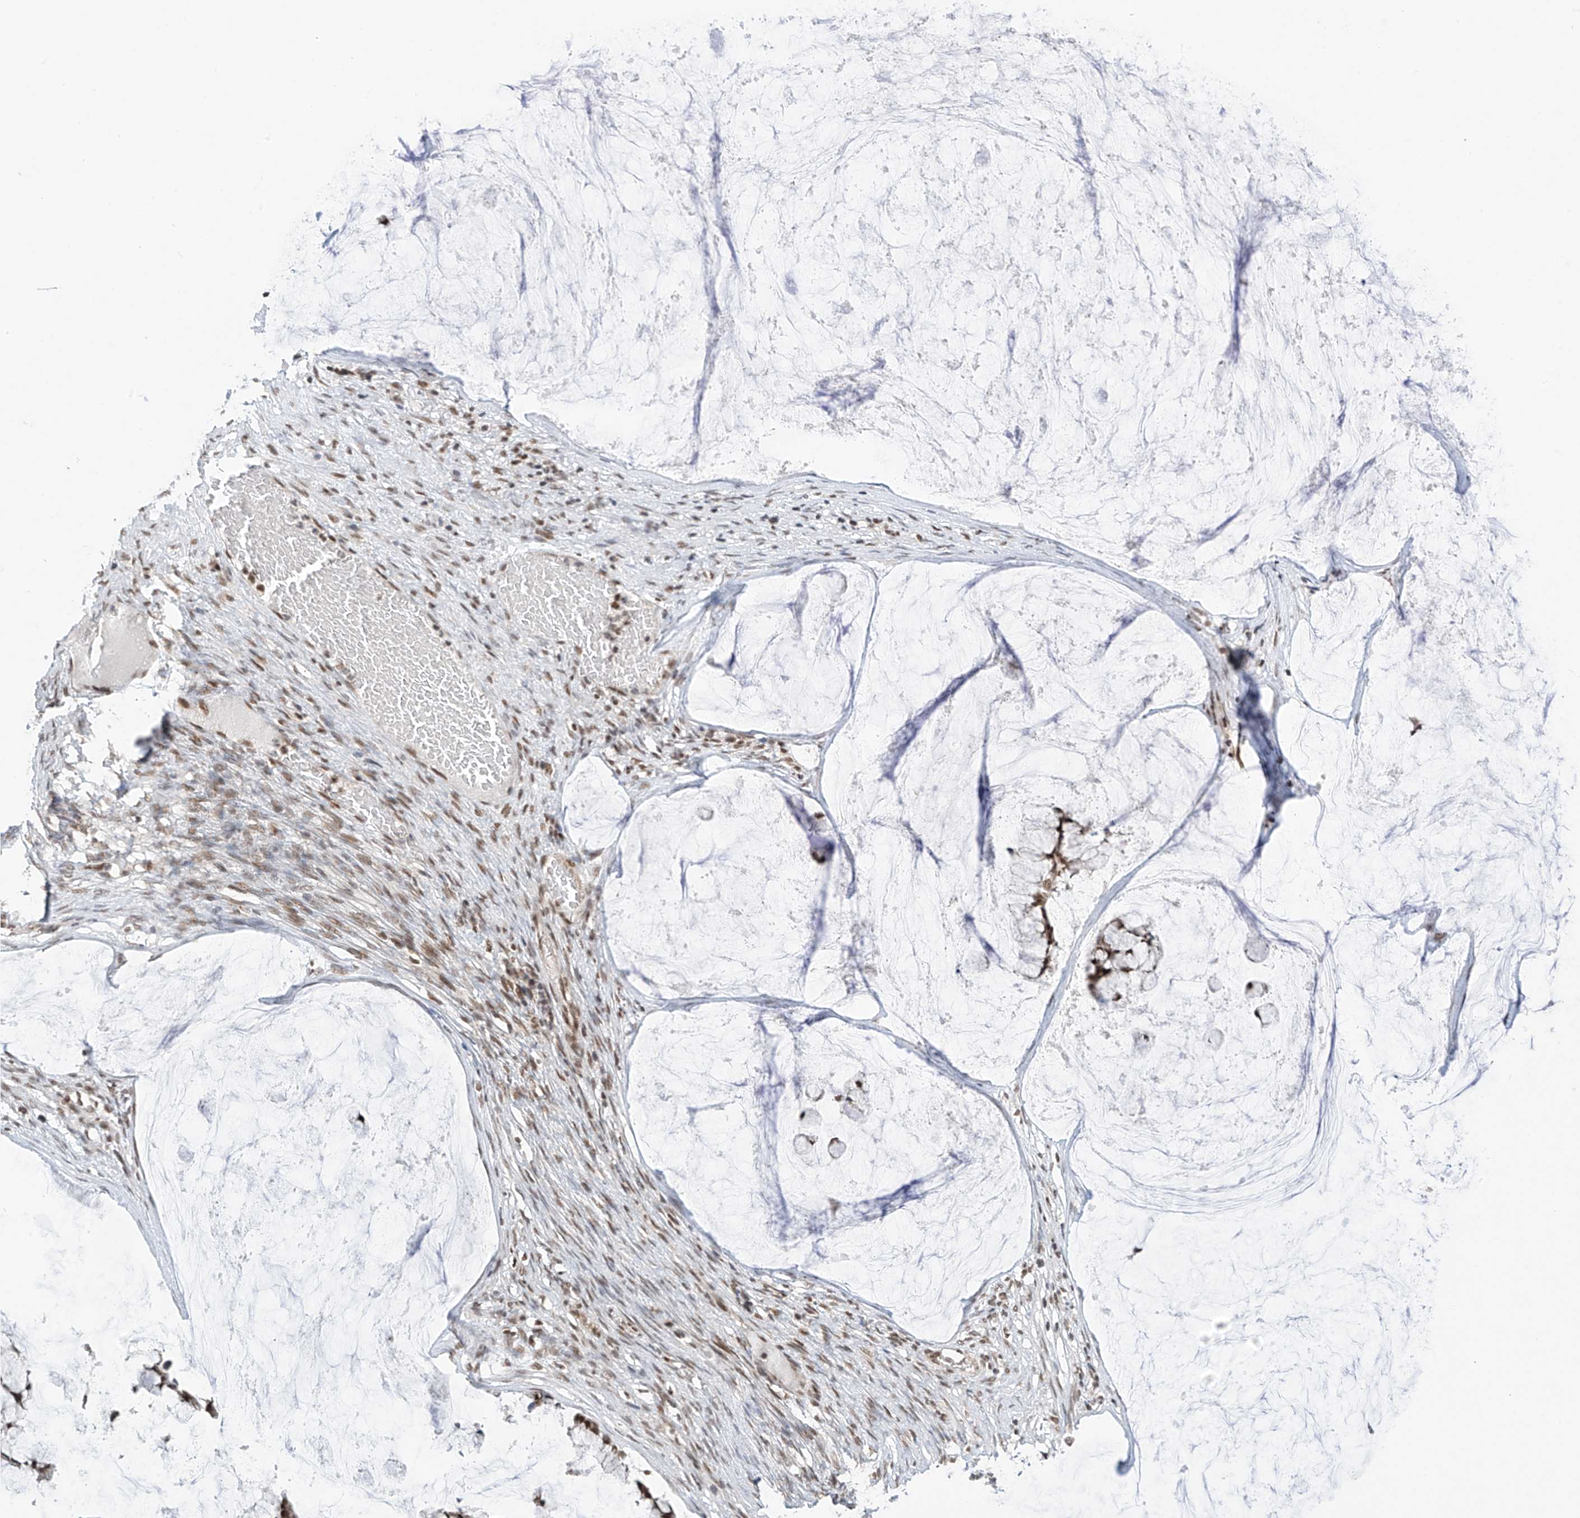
{"staining": {"intensity": "moderate", "quantity": ">75%", "location": "nuclear"}, "tissue": "ovarian cancer", "cell_type": "Tumor cells", "image_type": "cancer", "snomed": [{"axis": "morphology", "description": "Cystadenocarcinoma, mucinous, NOS"}, {"axis": "topography", "description": "Ovary"}], "caption": "A brown stain labels moderate nuclear staining of a protein in mucinous cystadenocarcinoma (ovarian) tumor cells.", "gene": "AURKAIP1", "patient": {"sex": "female", "age": 42}}